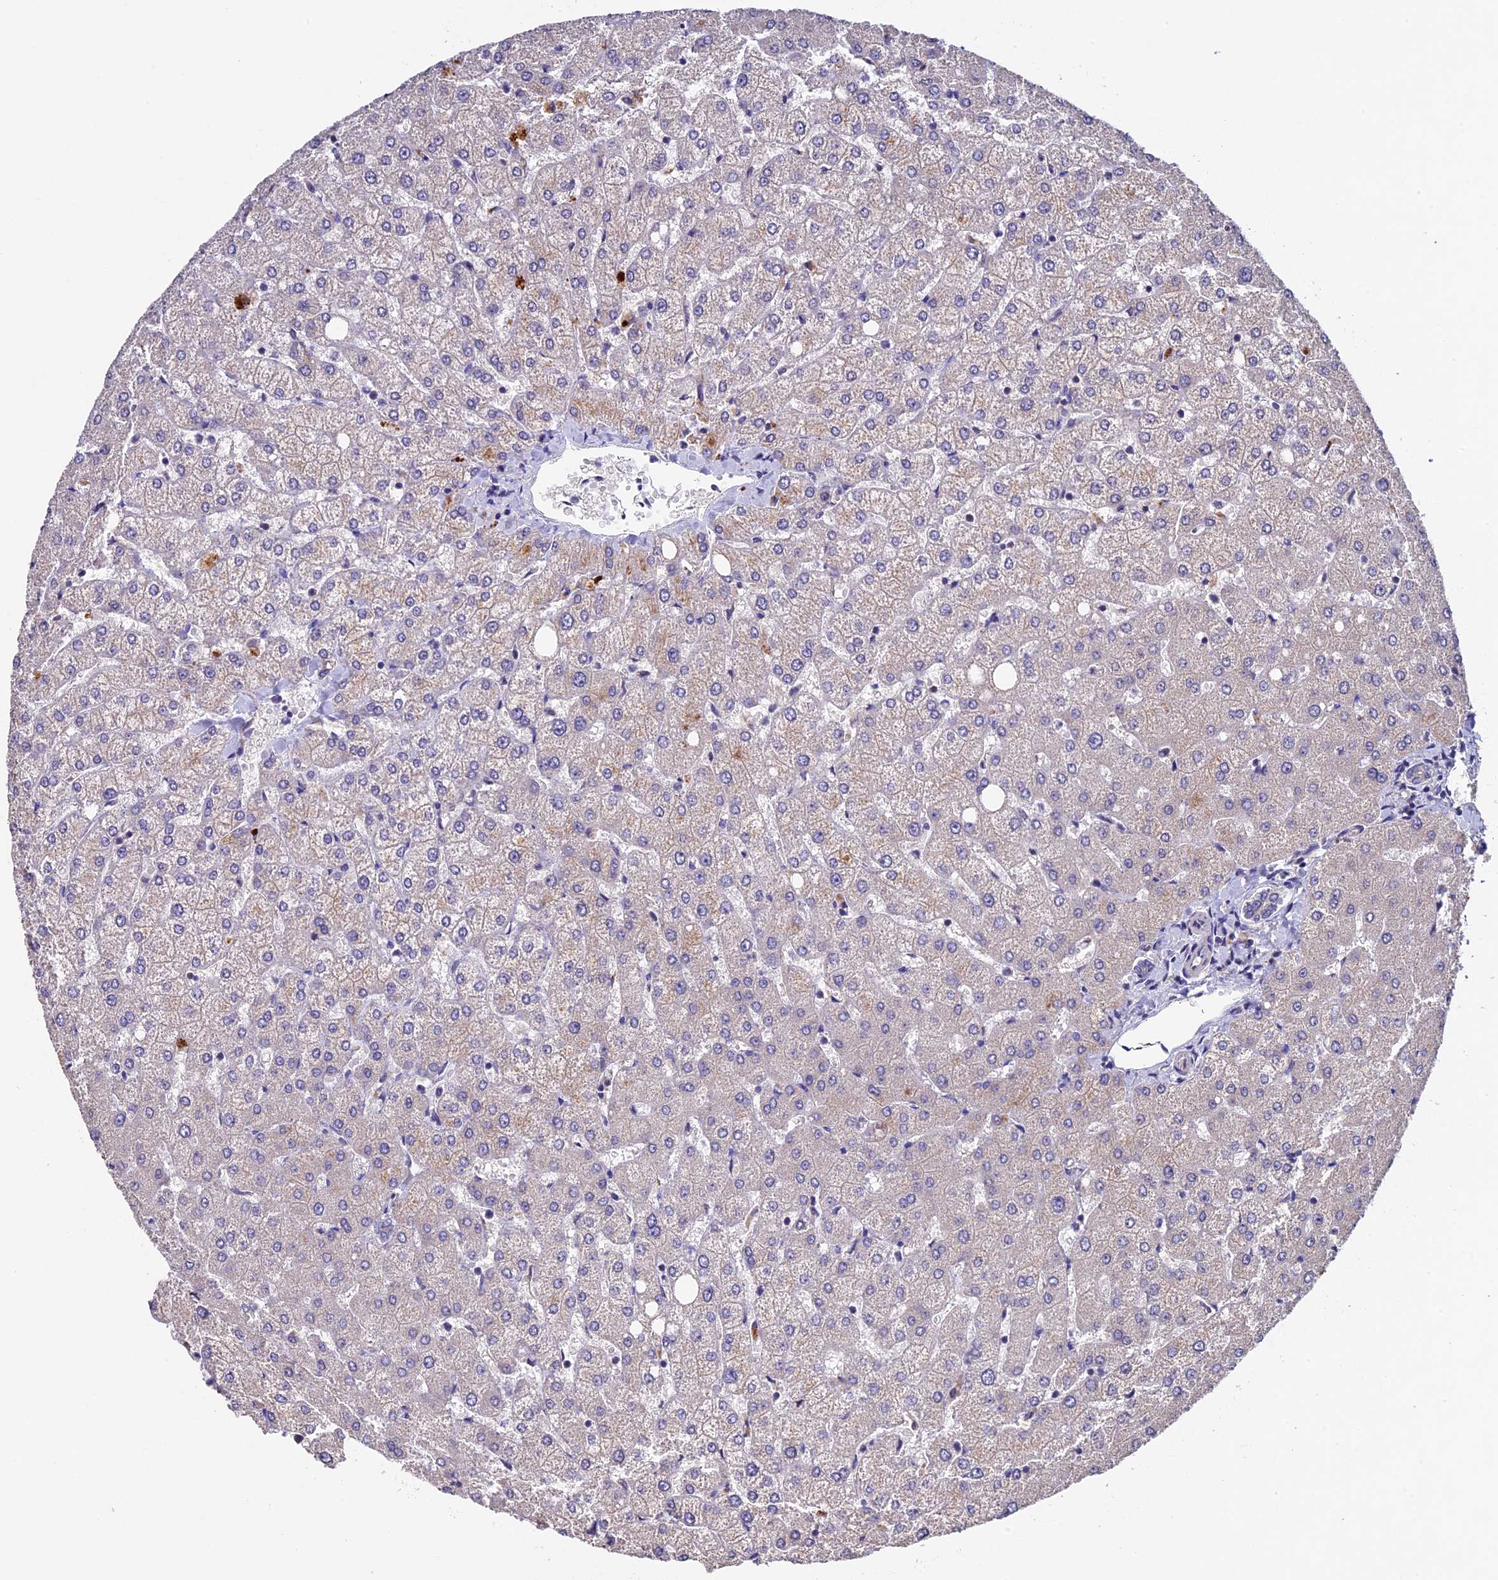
{"staining": {"intensity": "negative", "quantity": "none", "location": "none"}, "tissue": "liver", "cell_type": "Cholangiocytes", "image_type": "normal", "snomed": [{"axis": "morphology", "description": "Normal tissue, NOS"}, {"axis": "topography", "description": "Liver"}], "caption": "This is an immunohistochemistry (IHC) image of normal liver. There is no staining in cholangiocytes.", "gene": "RNF17", "patient": {"sex": "female", "age": 54}}